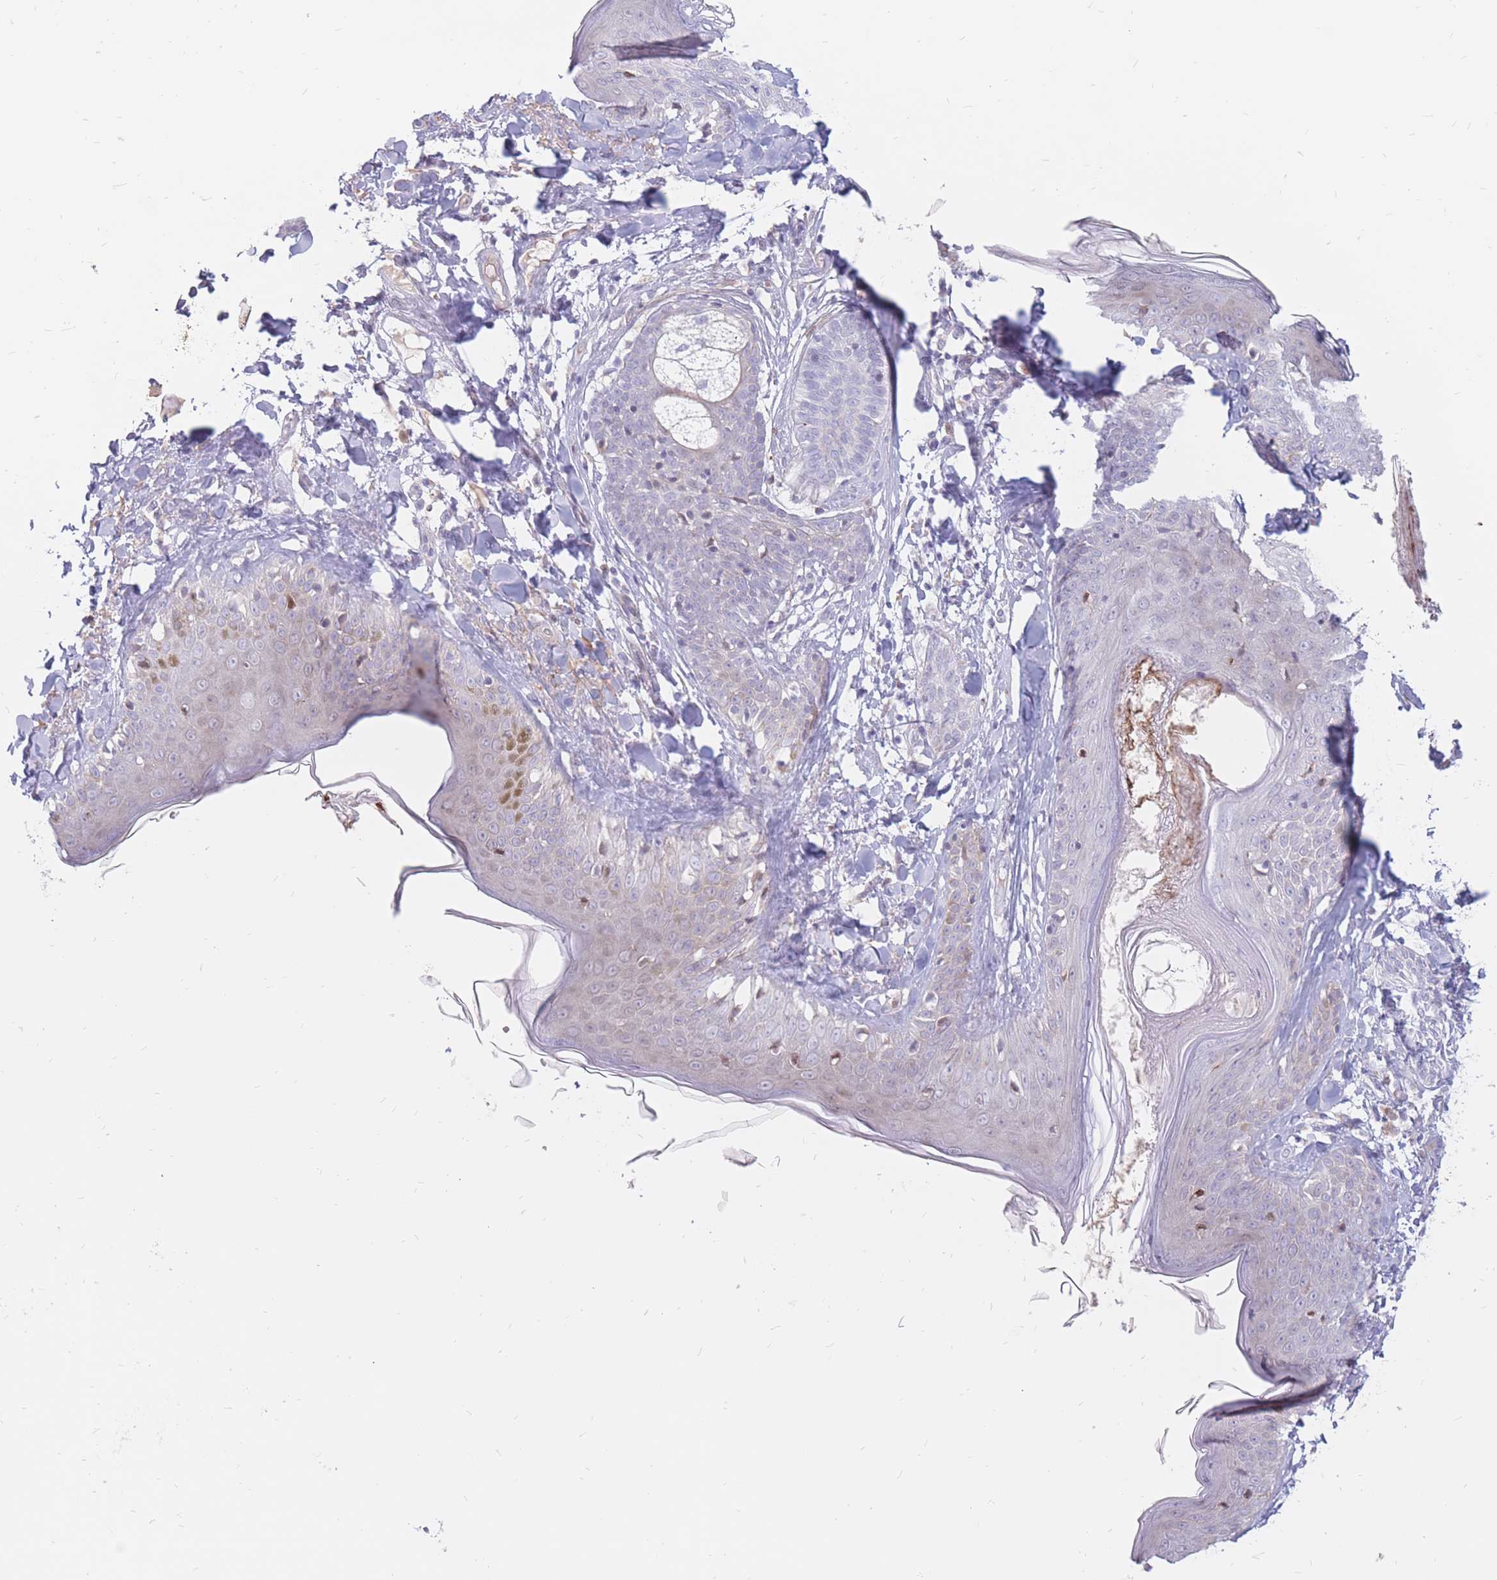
{"staining": {"intensity": "negative", "quantity": "none", "location": "none"}, "tissue": "skin cancer", "cell_type": "Tumor cells", "image_type": "cancer", "snomed": [{"axis": "morphology", "description": "Basal cell carcinoma"}, {"axis": "topography", "description": "Skin"}], "caption": "Tumor cells are negative for protein expression in human skin cancer (basal cell carcinoma).", "gene": "PTGDR", "patient": {"sex": "male", "age": 73}}